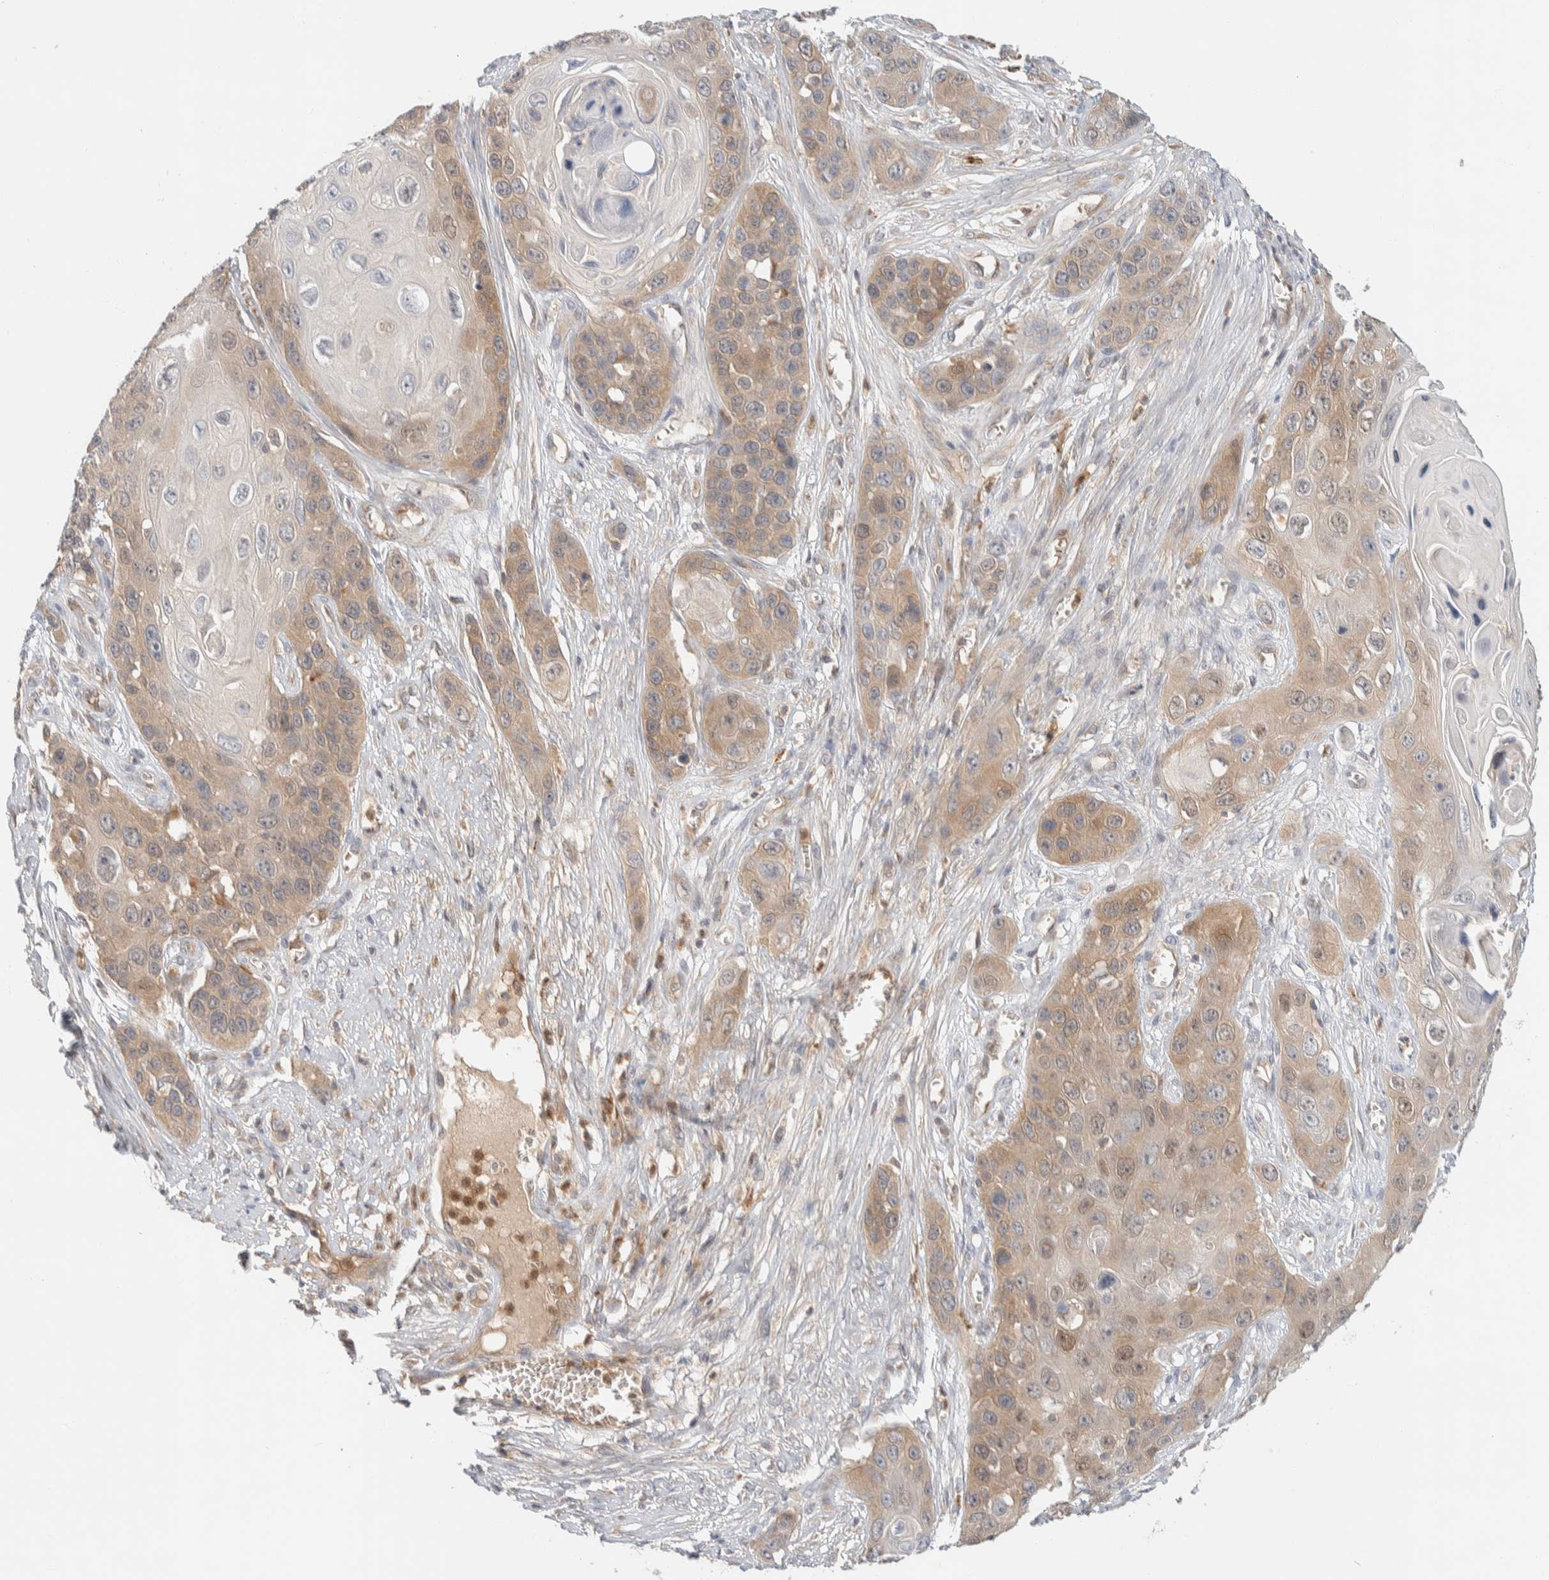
{"staining": {"intensity": "moderate", "quantity": "25%-75%", "location": "cytoplasmic/membranous"}, "tissue": "skin cancer", "cell_type": "Tumor cells", "image_type": "cancer", "snomed": [{"axis": "morphology", "description": "Squamous cell carcinoma, NOS"}, {"axis": "topography", "description": "Skin"}], "caption": "Protein expression analysis of skin squamous cell carcinoma demonstrates moderate cytoplasmic/membranous expression in about 25%-75% of tumor cells. (Brightfield microscopy of DAB IHC at high magnification).", "gene": "GCLM", "patient": {"sex": "male", "age": 55}}